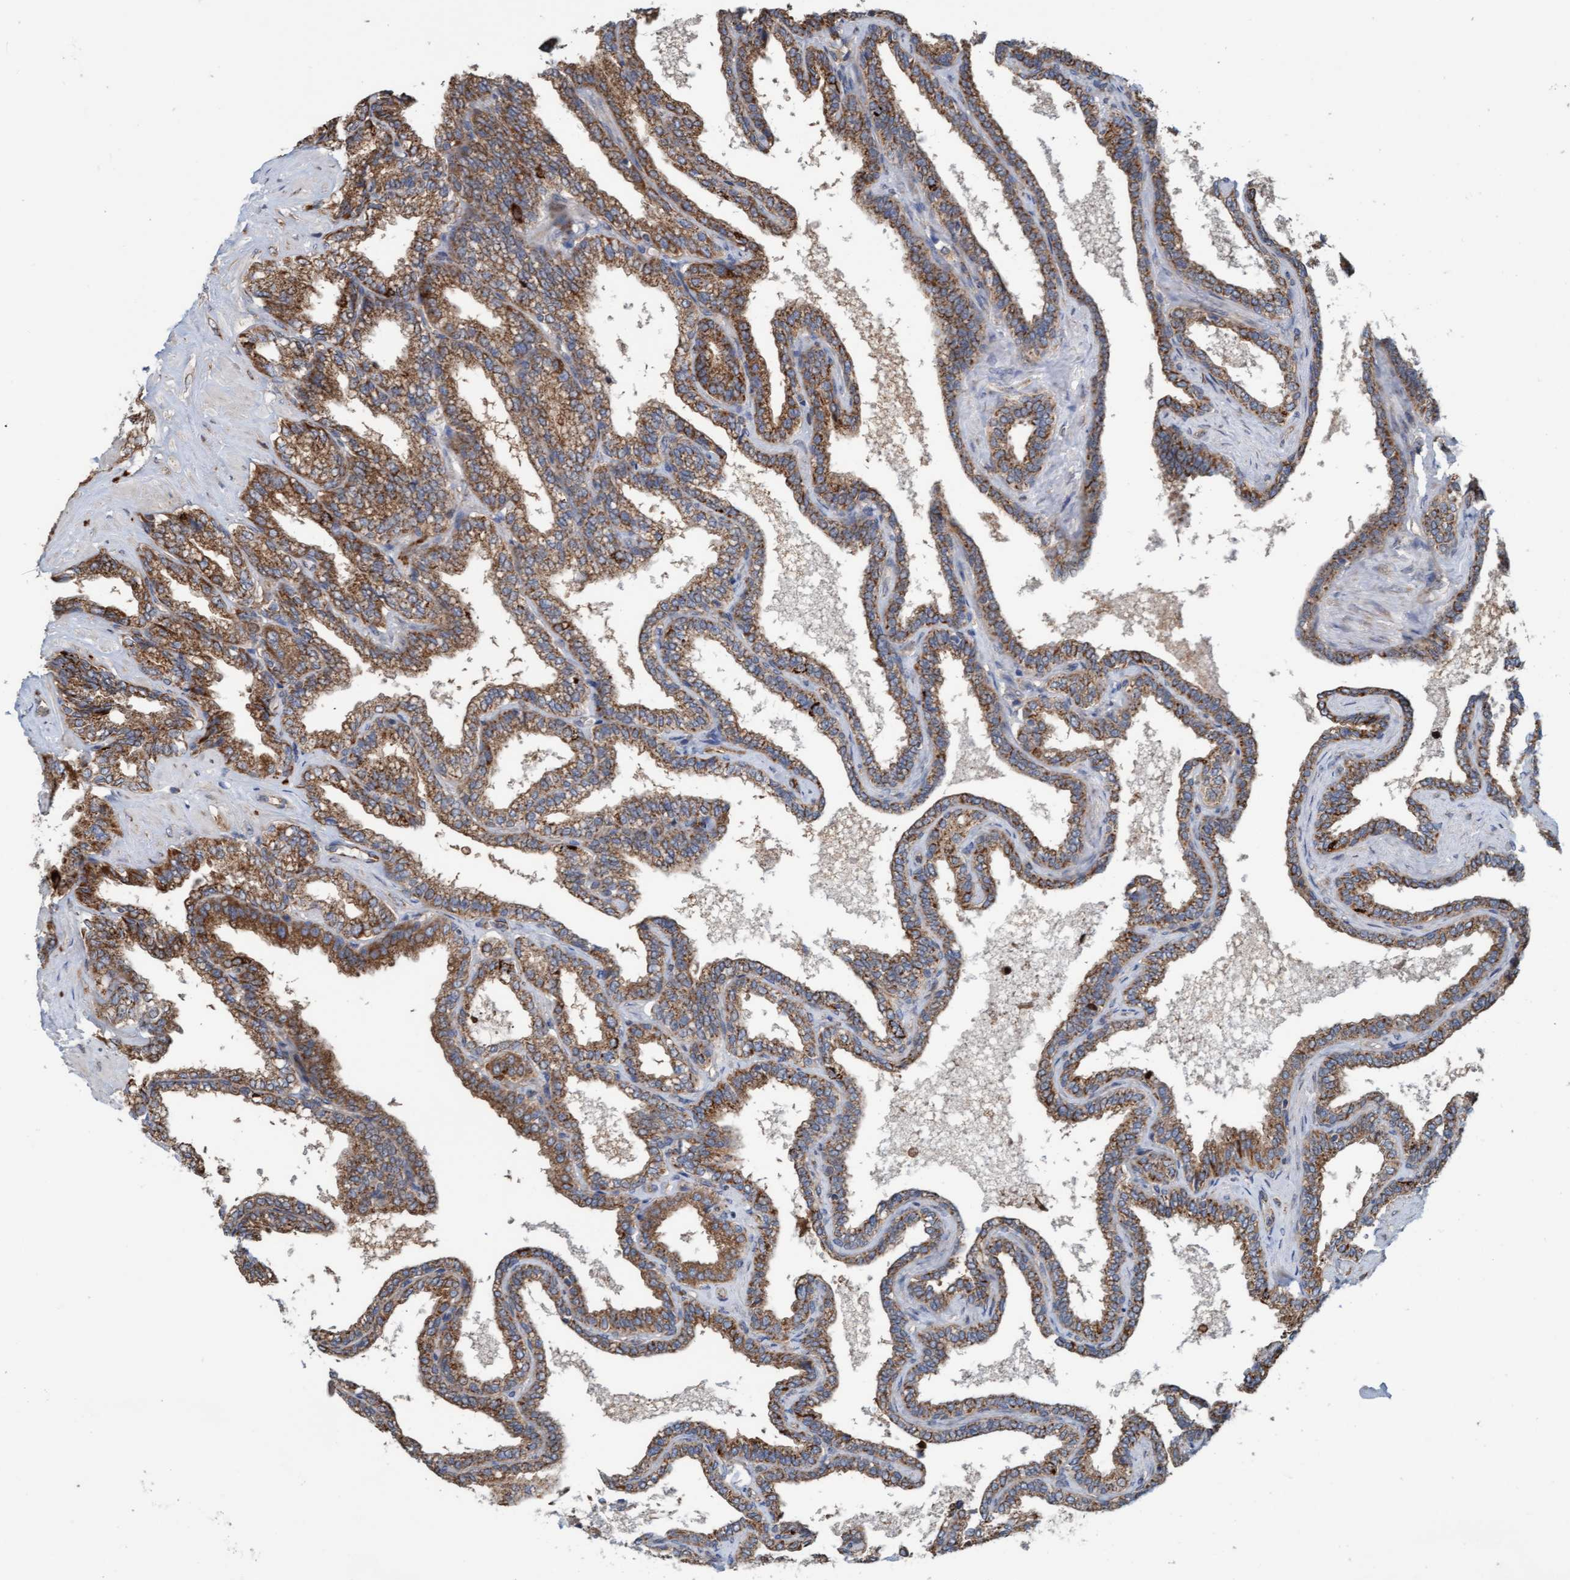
{"staining": {"intensity": "strong", "quantity": ">75%", "location": "cytoplasmic/membranous"}, "tissue": "seminal vesicle", "cell_type": "Glandular cells", "image_type": "normal", "snomed": [{"axis": "morphology", "description": "Normal tissue, NOS"}, {"axis": "topography", "description": "Seminal veicle"}], "caption": "A high amount of strong cytoplasmic/membranous expression is present in approximately >75% of glandular cells in benign seminal vesicle. (Stains: DAB (3,3'-diaminobenzidine) in brown, nuclei in blue, Microscopy: brightfield microscopy at high magnification).", "gene": "ZNF566", "patient": {"sex": "male", "age": 46}}